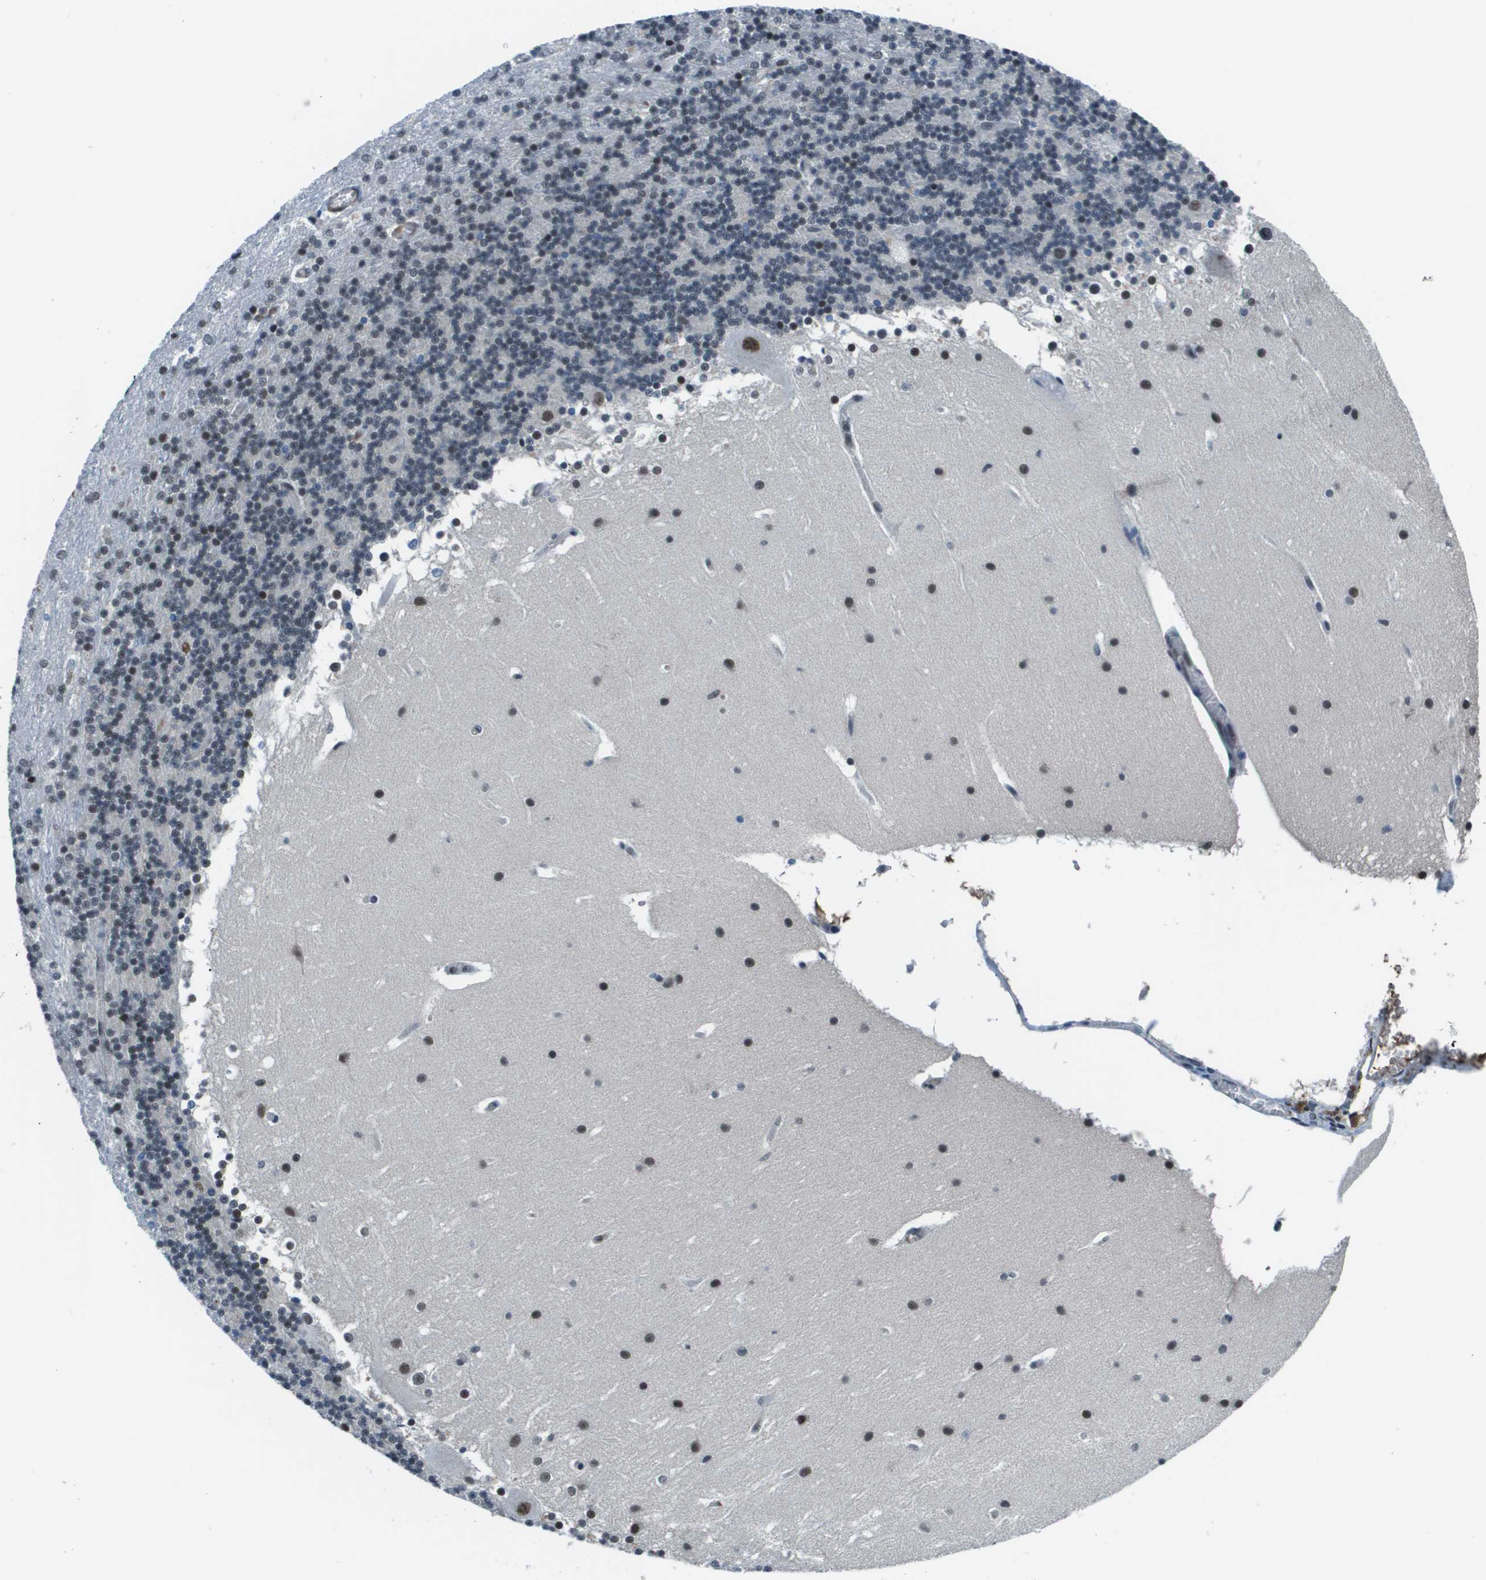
{"staining": {"intensity": "moderate", "quantity": "25%-75%", "location": "nuclear"}, "tissue": "cerebellum", "cell_type": "Cells in granular layer", "image_type": "normal", "snomed": [{"axis": "morphology", "description": "Normal tissue, NOS"}, {"axis": "topography", "description": "Cerebellum"}], "caption": "About 25%-75% of cells in granular layer in unremarkable cerebellum demonstrate moderate nuclear protein positivity as visualized by brown immunohistochemical staining.", "gene": "THRAP3", "patient": {"sex": "female", "age": 19}}